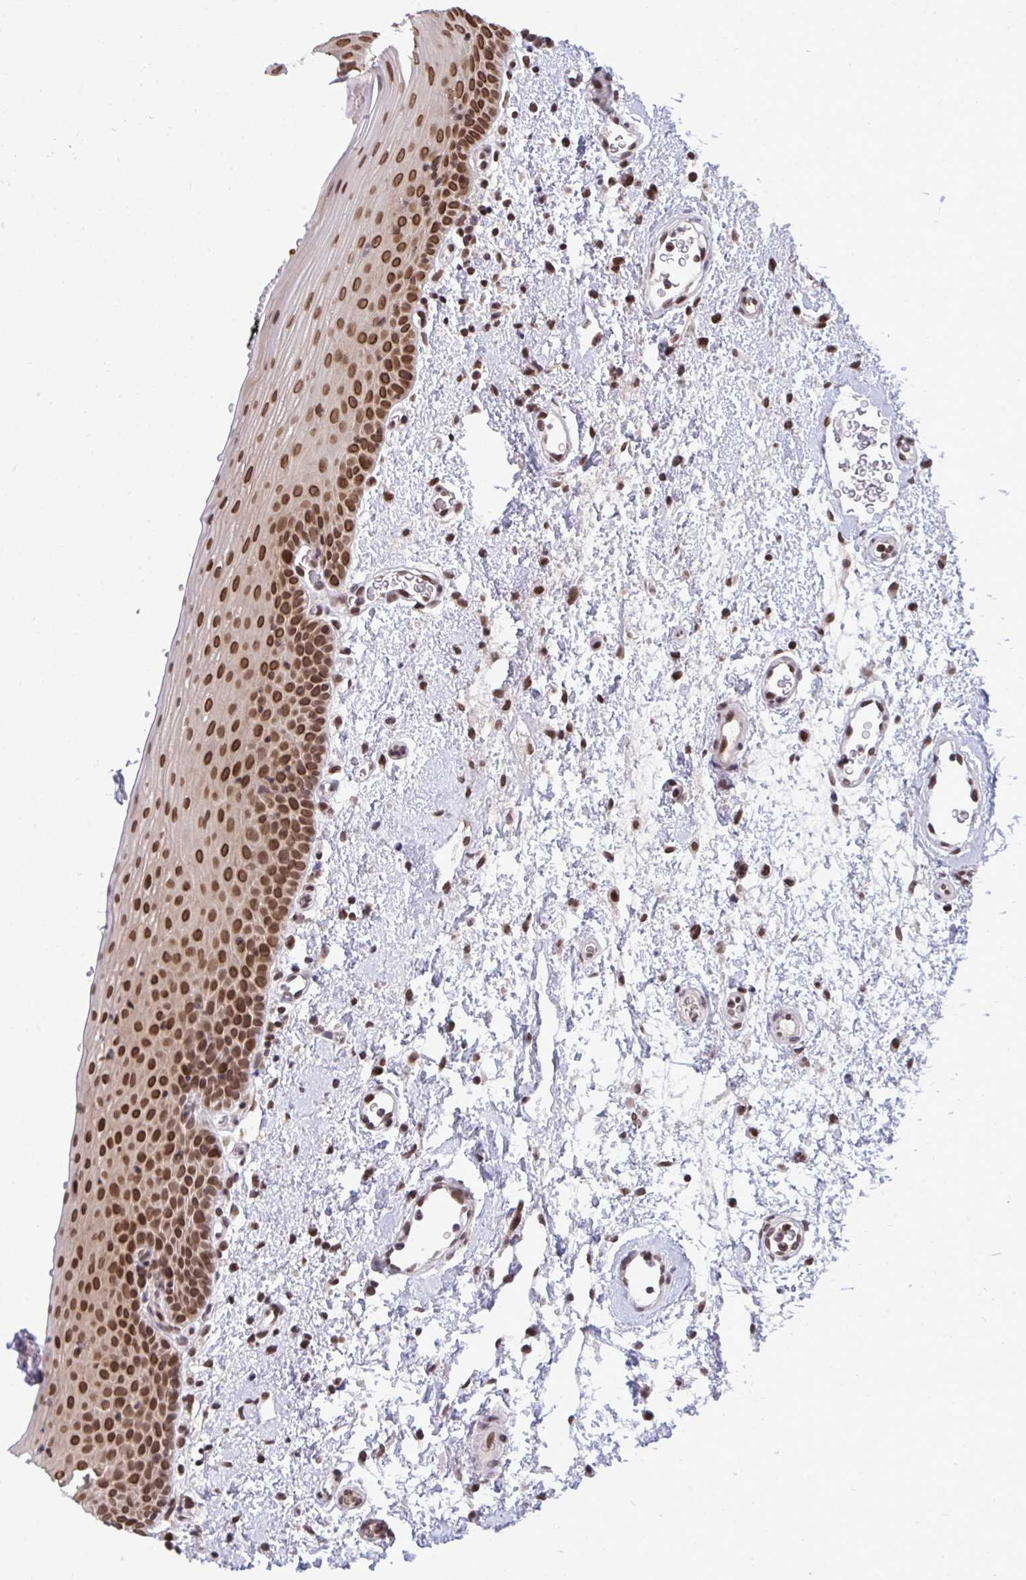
{"staining": {"intensity": "moderate", "quantity": ">75%", "location": "nuclear"}, "tissue": "oral mucosa", "cell_type": "Squamous epithelial cells", "image_type": "normal", "snomed": [{"axis": "morphology", "description": "Normal tissue, NOS"}, {"axis": "topography", "description": "Oral tissue"}, {"axis": "topography", "description": "Head-Neck"}], "caption": "Oral mucosa stained for a protein (brown) shows moderate nuclear positive expression in about >75% of squamous epithelial cells.", "gene": "JPT1", "patient": {"sex": "female", "age": 55}}